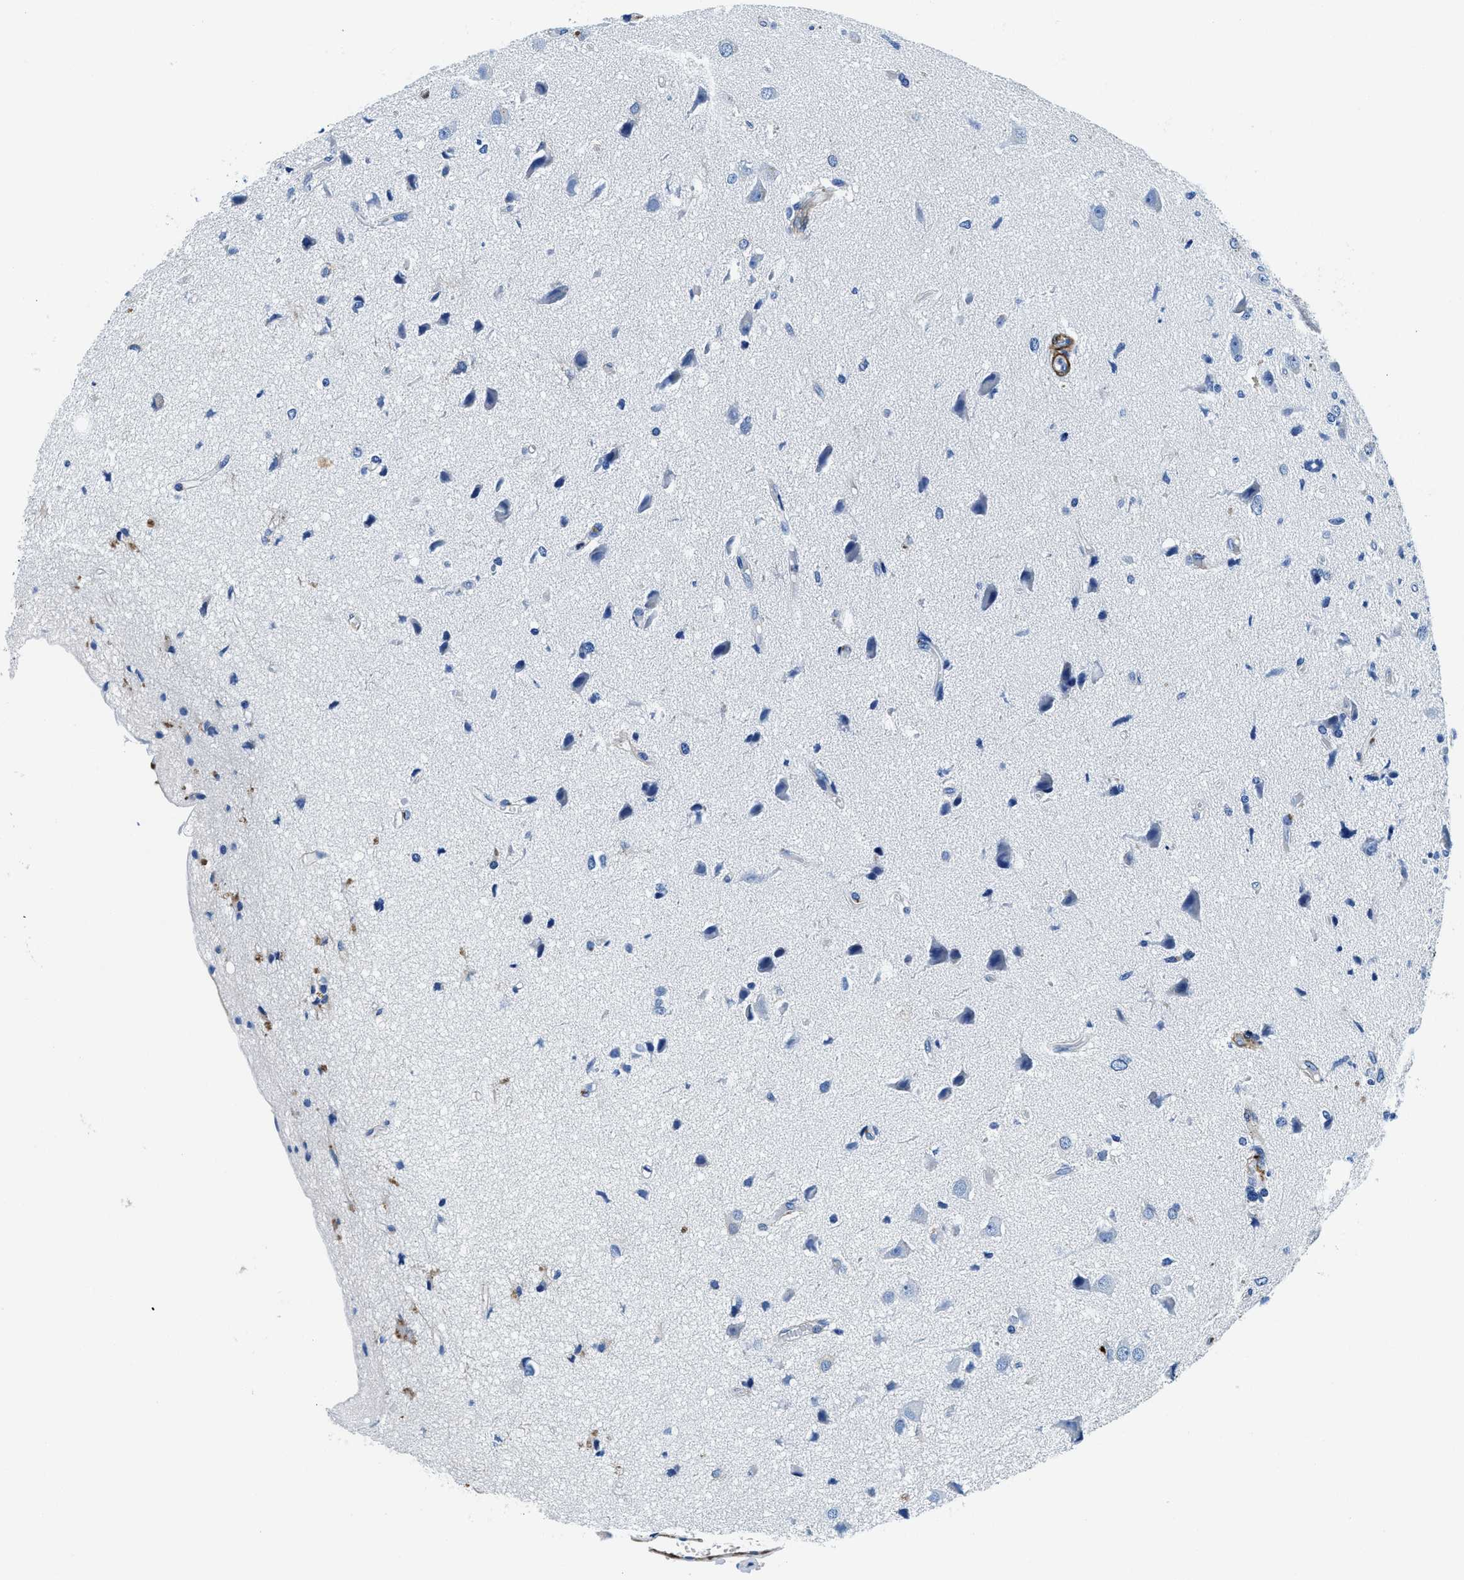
{"staining": {"intensity": "negative", "quantity": "none", "location": "none"}, "tissue": "glioma", "cell_type": "Tumor cells", "image_type": "cancer", "snomed": [{"axis": "morphology", "description": "Glioma, malignant, High grade"}, {"axis": "topography", "description": "Brain"}], "caption": "High power microscopy histopathology image of an IHC image of malignant glioma (high-grade), revealing no significant positivity in tumor cells.", "gene": "TEX261", "patient": {"sex": "female", "age": 59}}